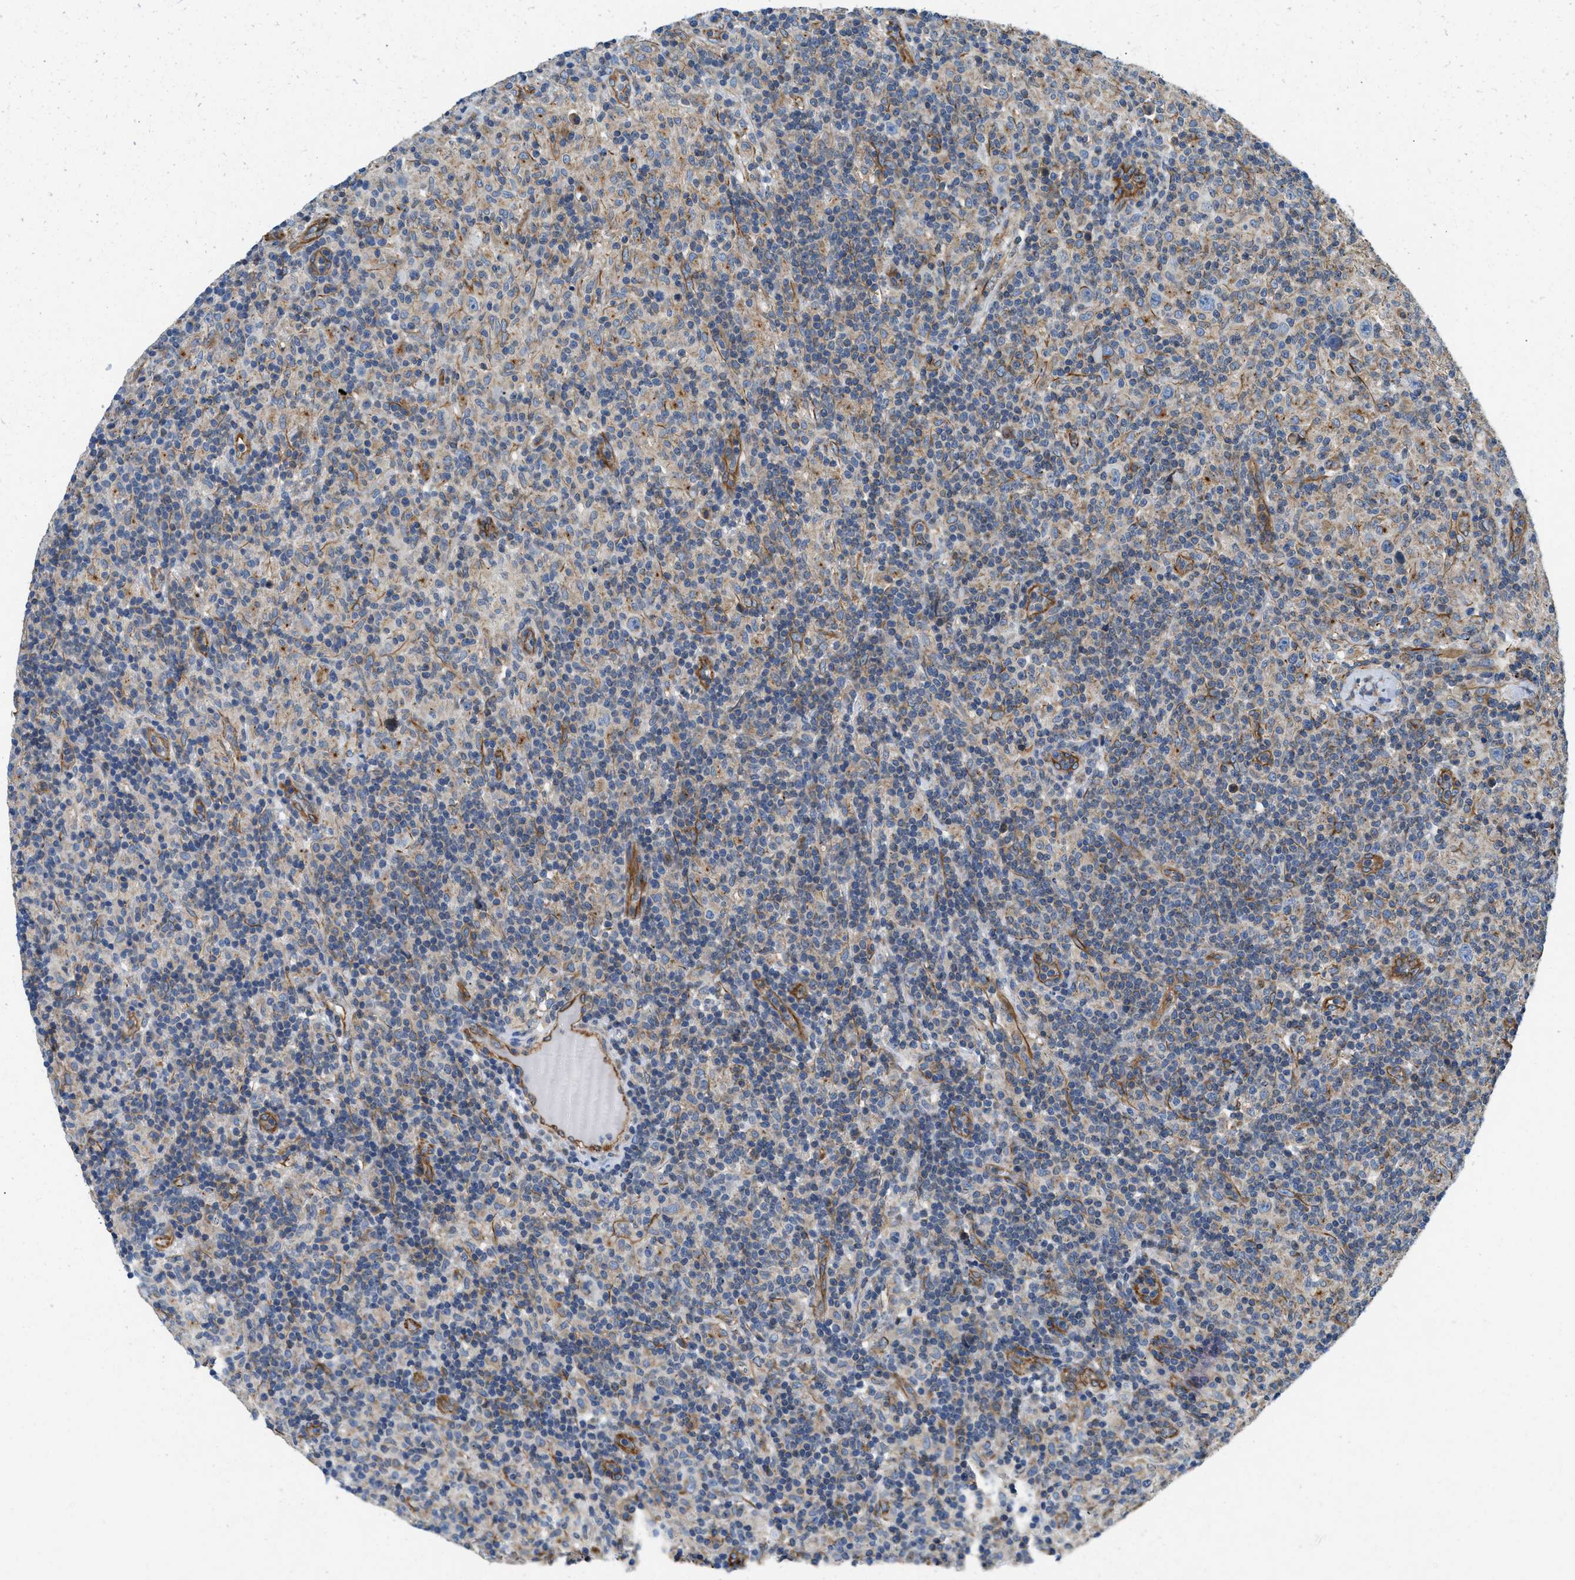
{"staining": {"intensity": "weak", "quantity": "<25%", "location": "cytoplasmic/membranous"}, "tissue": "lymphoma", "cell_type": "Tumor cells", "image_type": "cancer", "snomed": [{"axis": "morphology", "description": "Hodgkin's disease, NOS"}, {"axis": "topography", "description": "Lymph node"}], "caption": "This is an IHC image of lymphoma. There is no expression in tumor cells.", "gene": "HSD17B12", "patient": {"sex": "male", "age": 70}}